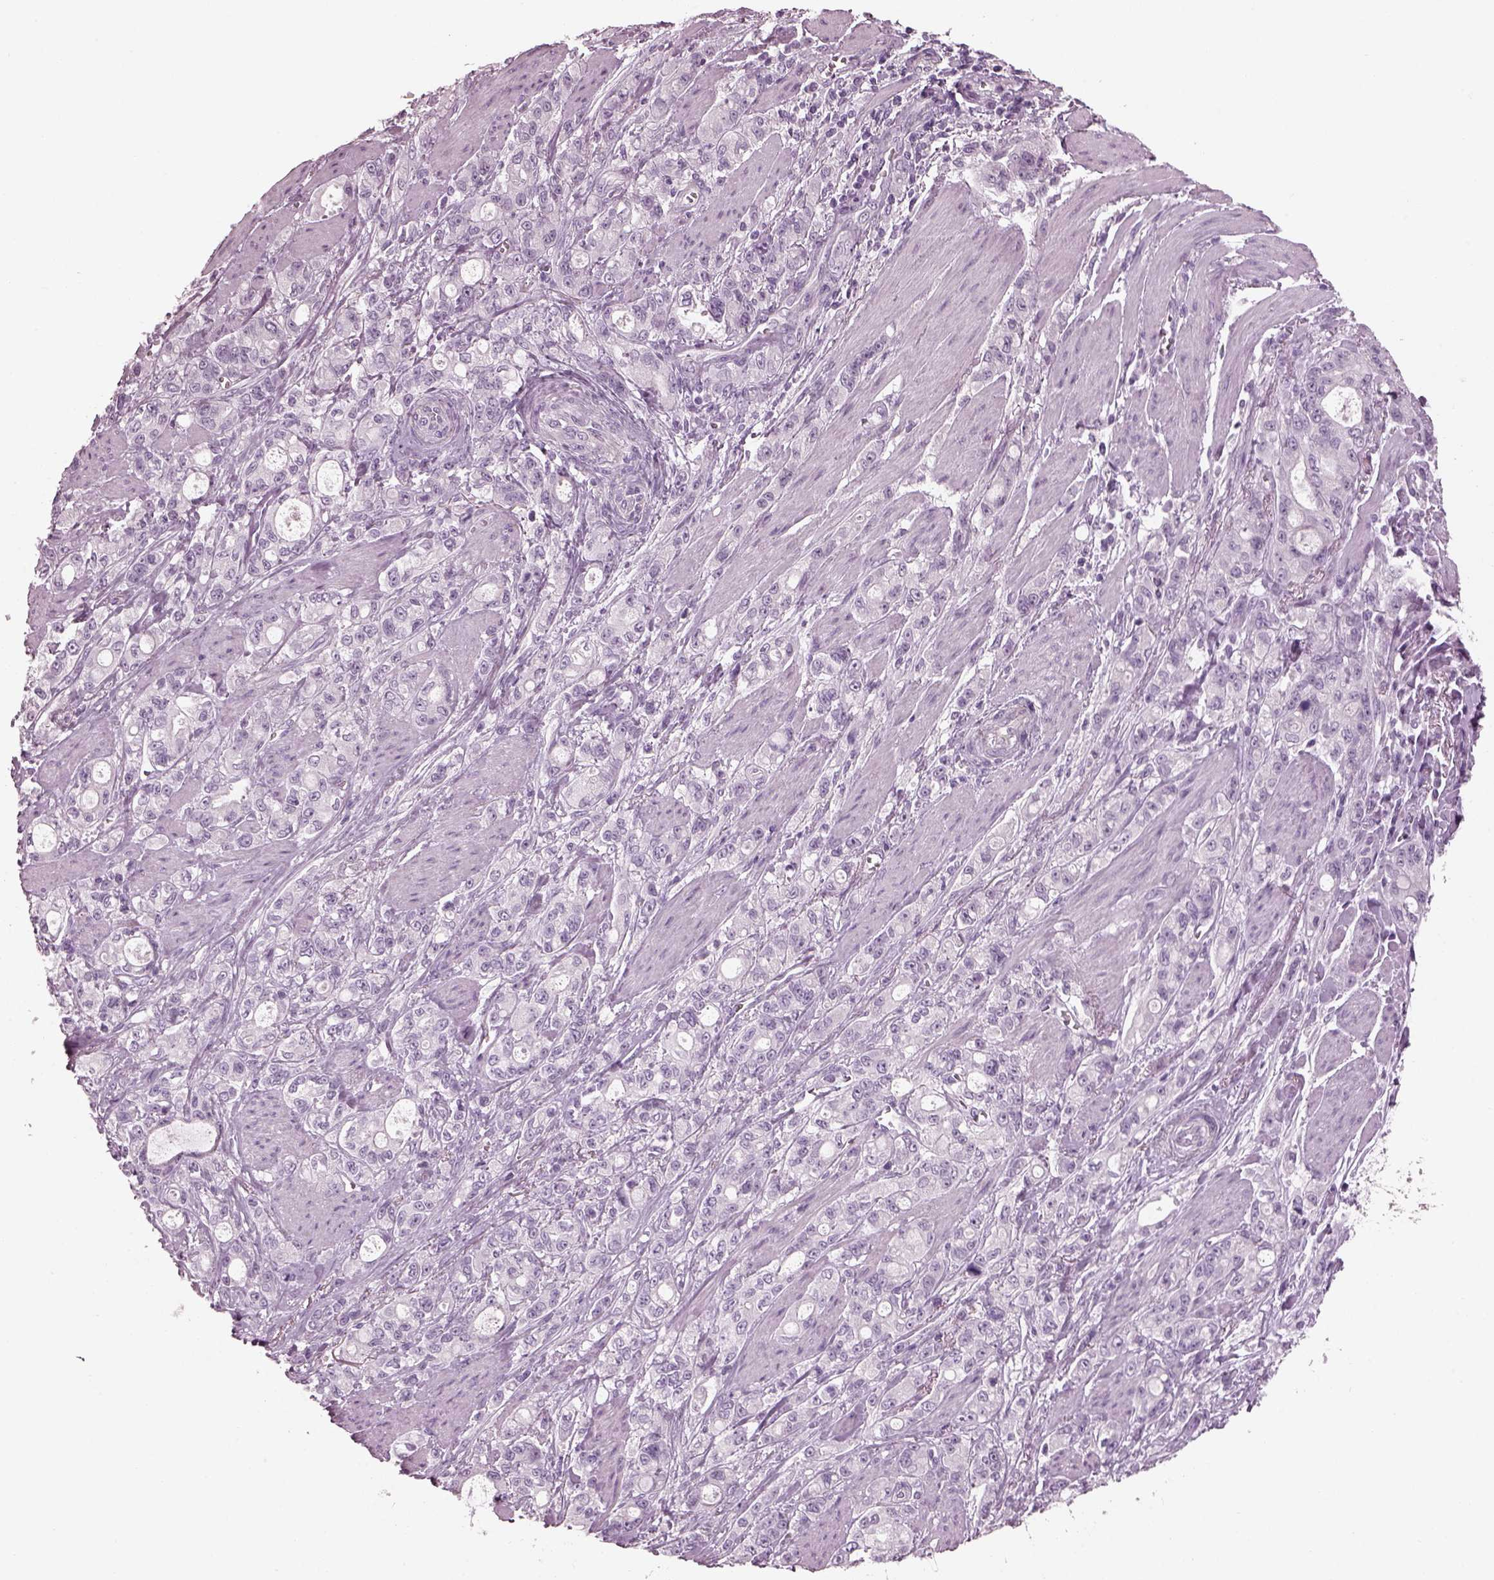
{"staining": {"intensity": "negative", "quantity": "none", "location": "none"}, "tissue": "stomach cancer", "cell_type": "Tumor cells", "image_type": "cancer", "snomed": [{"axis": "morphology", "description": "Adenocarcinoma, NOS"}, {"axis": "topography", "description": "Stomach"}], "caption": "Immunohistochemistry (IHC) photomicrograph of neoplastic tissue: human stomach adenocarcinoma stained with DAB (3,3'-diaminobenzidine) displays no significant protein staining in tumor cells.", "gene": "PDC", "patient": {"sex": "male", "age": 63}}